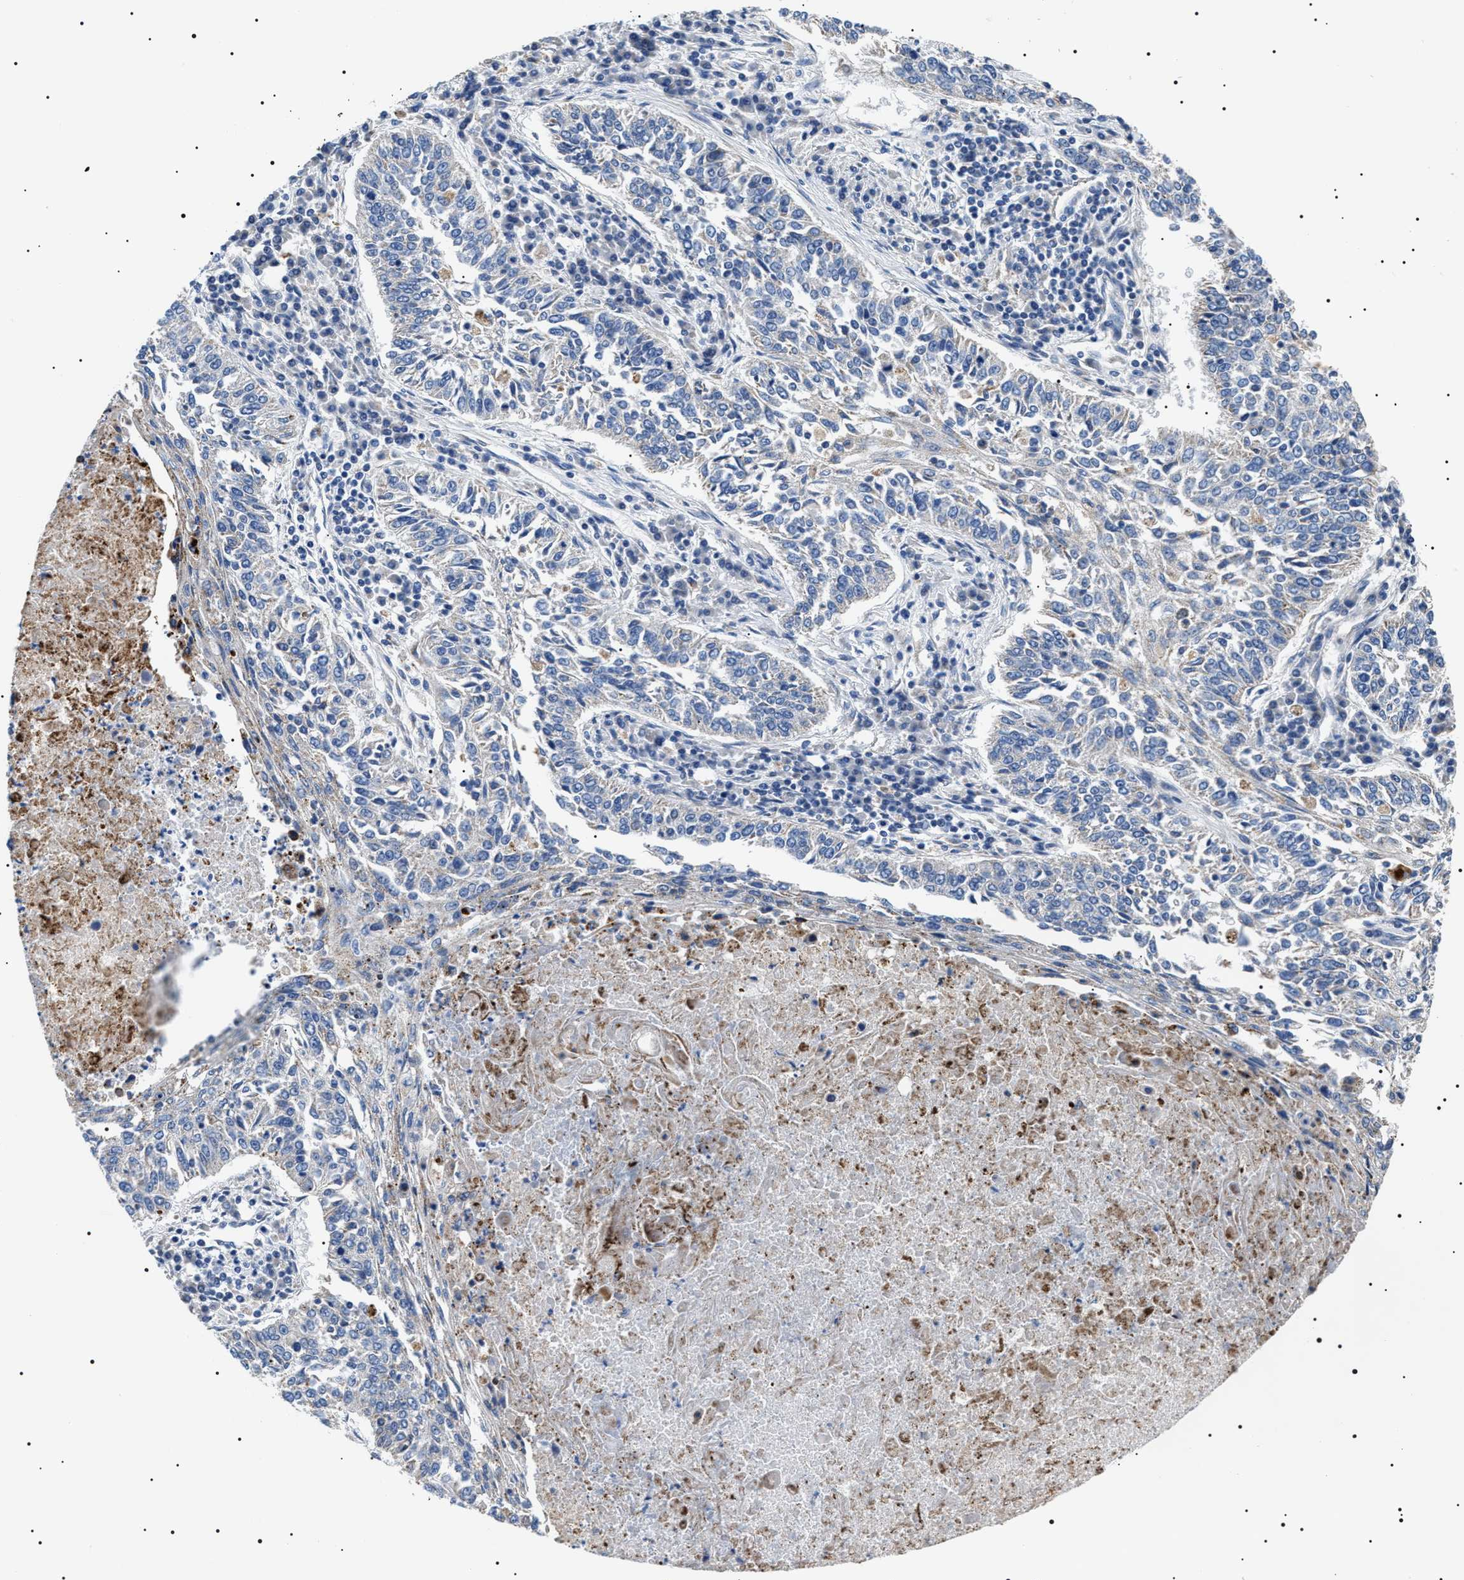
{"staining": {"intensity": "negative", "quantity": "none", "location": "none"}, "tissue": "lung cancer", "cell_type": "Tumor cells", "image_type": "cancer", "snomed": [{"axis": "morphology", "description": "Normal tissue, NOS"}, {"axis": "morphology", "description": "Squamous cell carcinoma, NOS"}, {"axis": "topography", "description": "Cartilage tissue"}, {"axis": "topography", "description": "Bronchus"}, {"axis": "topography", "description": "Lung"}], "caption": "Tumor cells show no significant protein staining in lung cancer.", "gene": "TMEM222", "patient": {"sex": "female", "age": 49}}